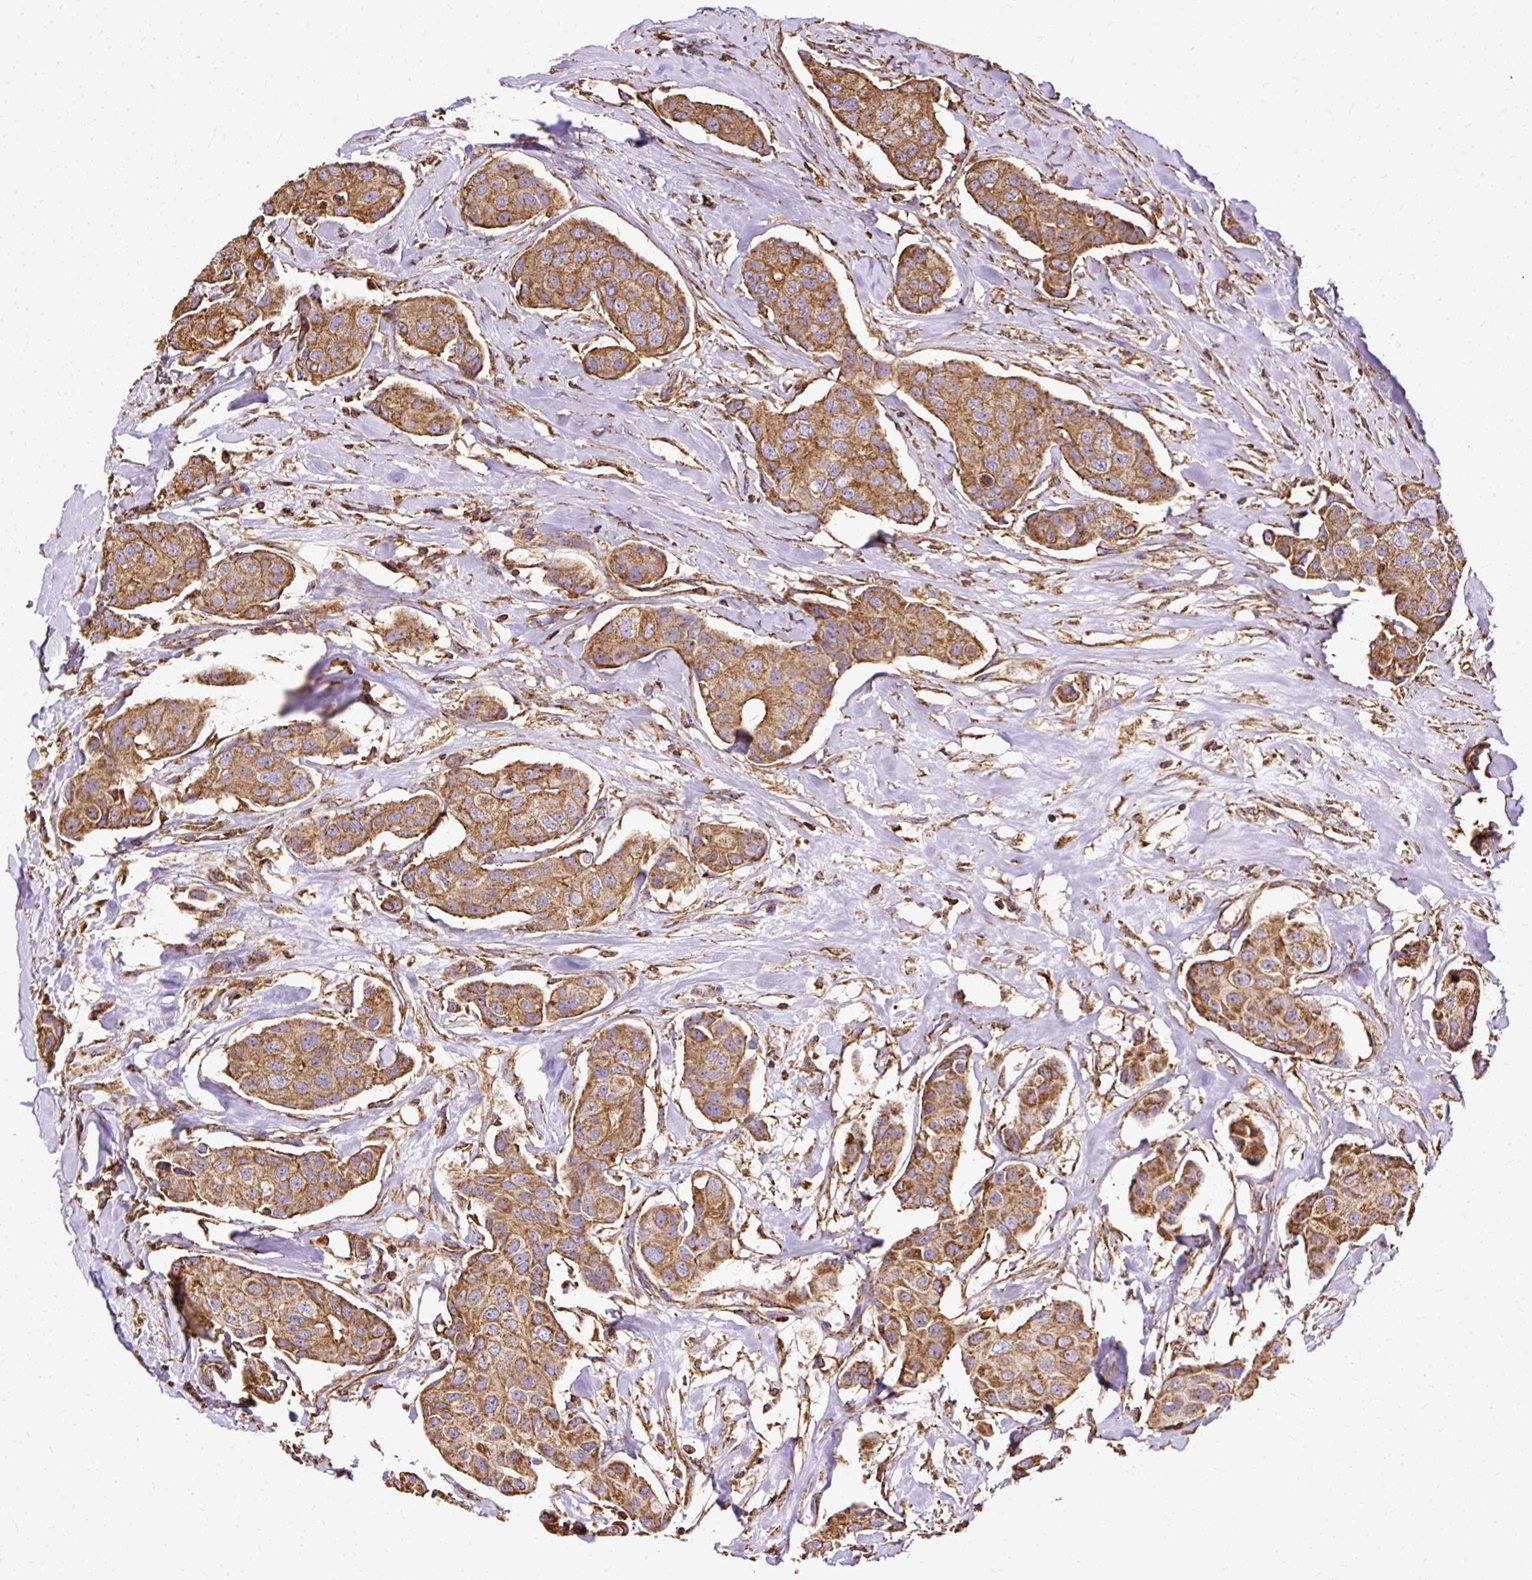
{"staining": {"intensity": "moderate", "quantity": ">75%", "location": "cytoplasmic/membranous"}, "tissue": "breast cancer", "cell_type": "Tumor cells", "image_type": "cancer", "snomed": [{"axis": "morphology", "description": "Duct carcinoma"}, {"axis": "topography", "description": "Breast"}, {"axis": "topography", "description": "Lymph node"}], "caption": "DAB immunohistochemical staining of breast intraductal carcinoma demonstrates moderate cytoplasmic/membranous protein positivity in about >75% of tumor cells. (DAB = brown stain, brightfield microscopy at high magnification).", "gene": "KLHL11", "patient": {"sex": "female", "age": 80}}